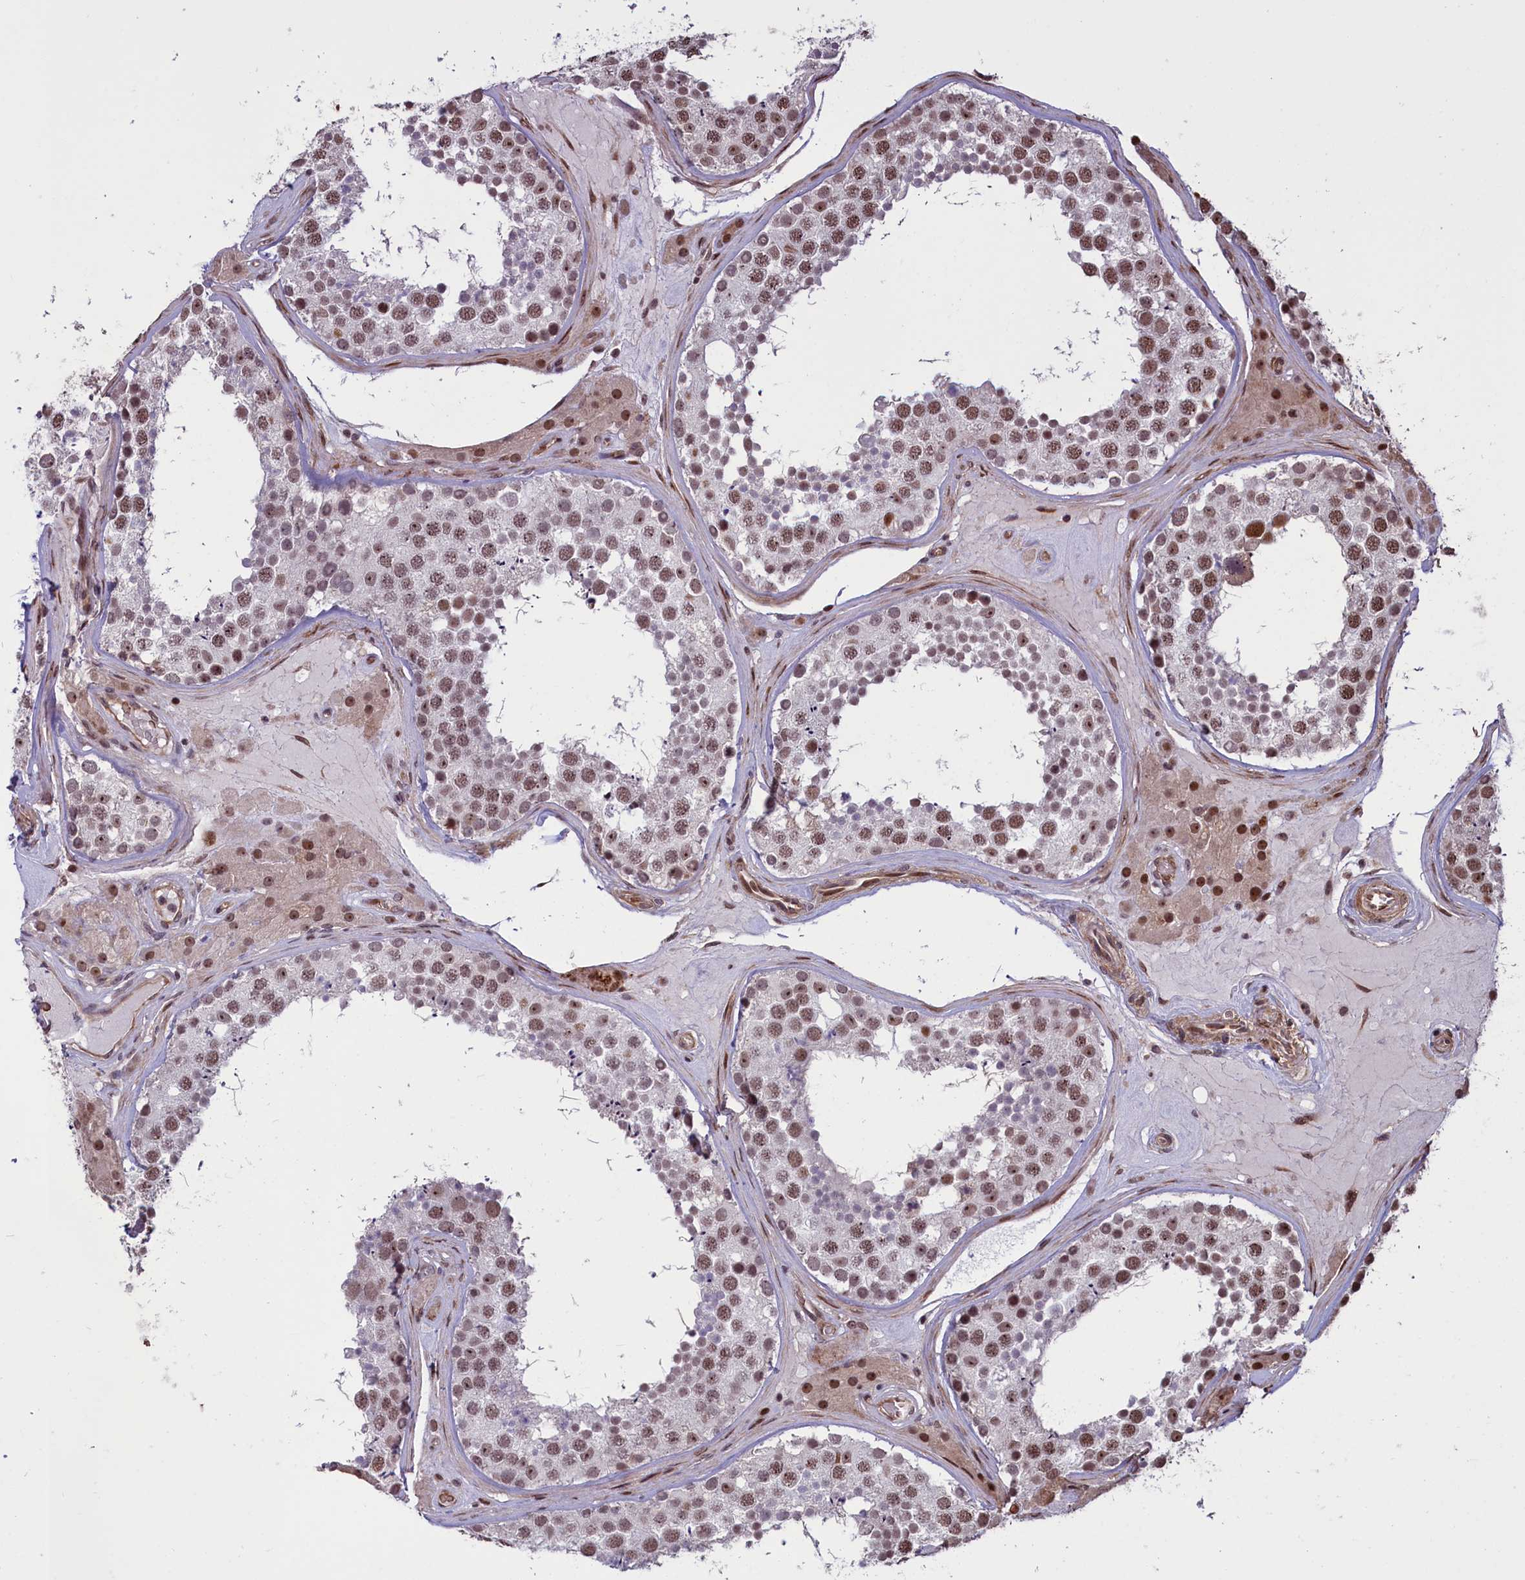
{"staining": {"intensity": "moderate", "quantity": ">75%", "location": "nuclear"}, "tissue": "testis", "cell_type": "Cells in seminiferous ducts", "image_type": "normal", "snomed": [{"axis": "morphology", "description": "Normal tissue, NOS"}, {"axis": "topography", "description": "Testis"}], "caption": "High-magnification brightfield microscopy of normal testis stained with DAB (brown) and counterstained with hematoxylin (blue). cells in seminiferous ducts exhibit moderate nuclear positivity is identified in about>75% of cells.", "gene": "SHFL", "patient": {"sex": "male", "age": 46}}